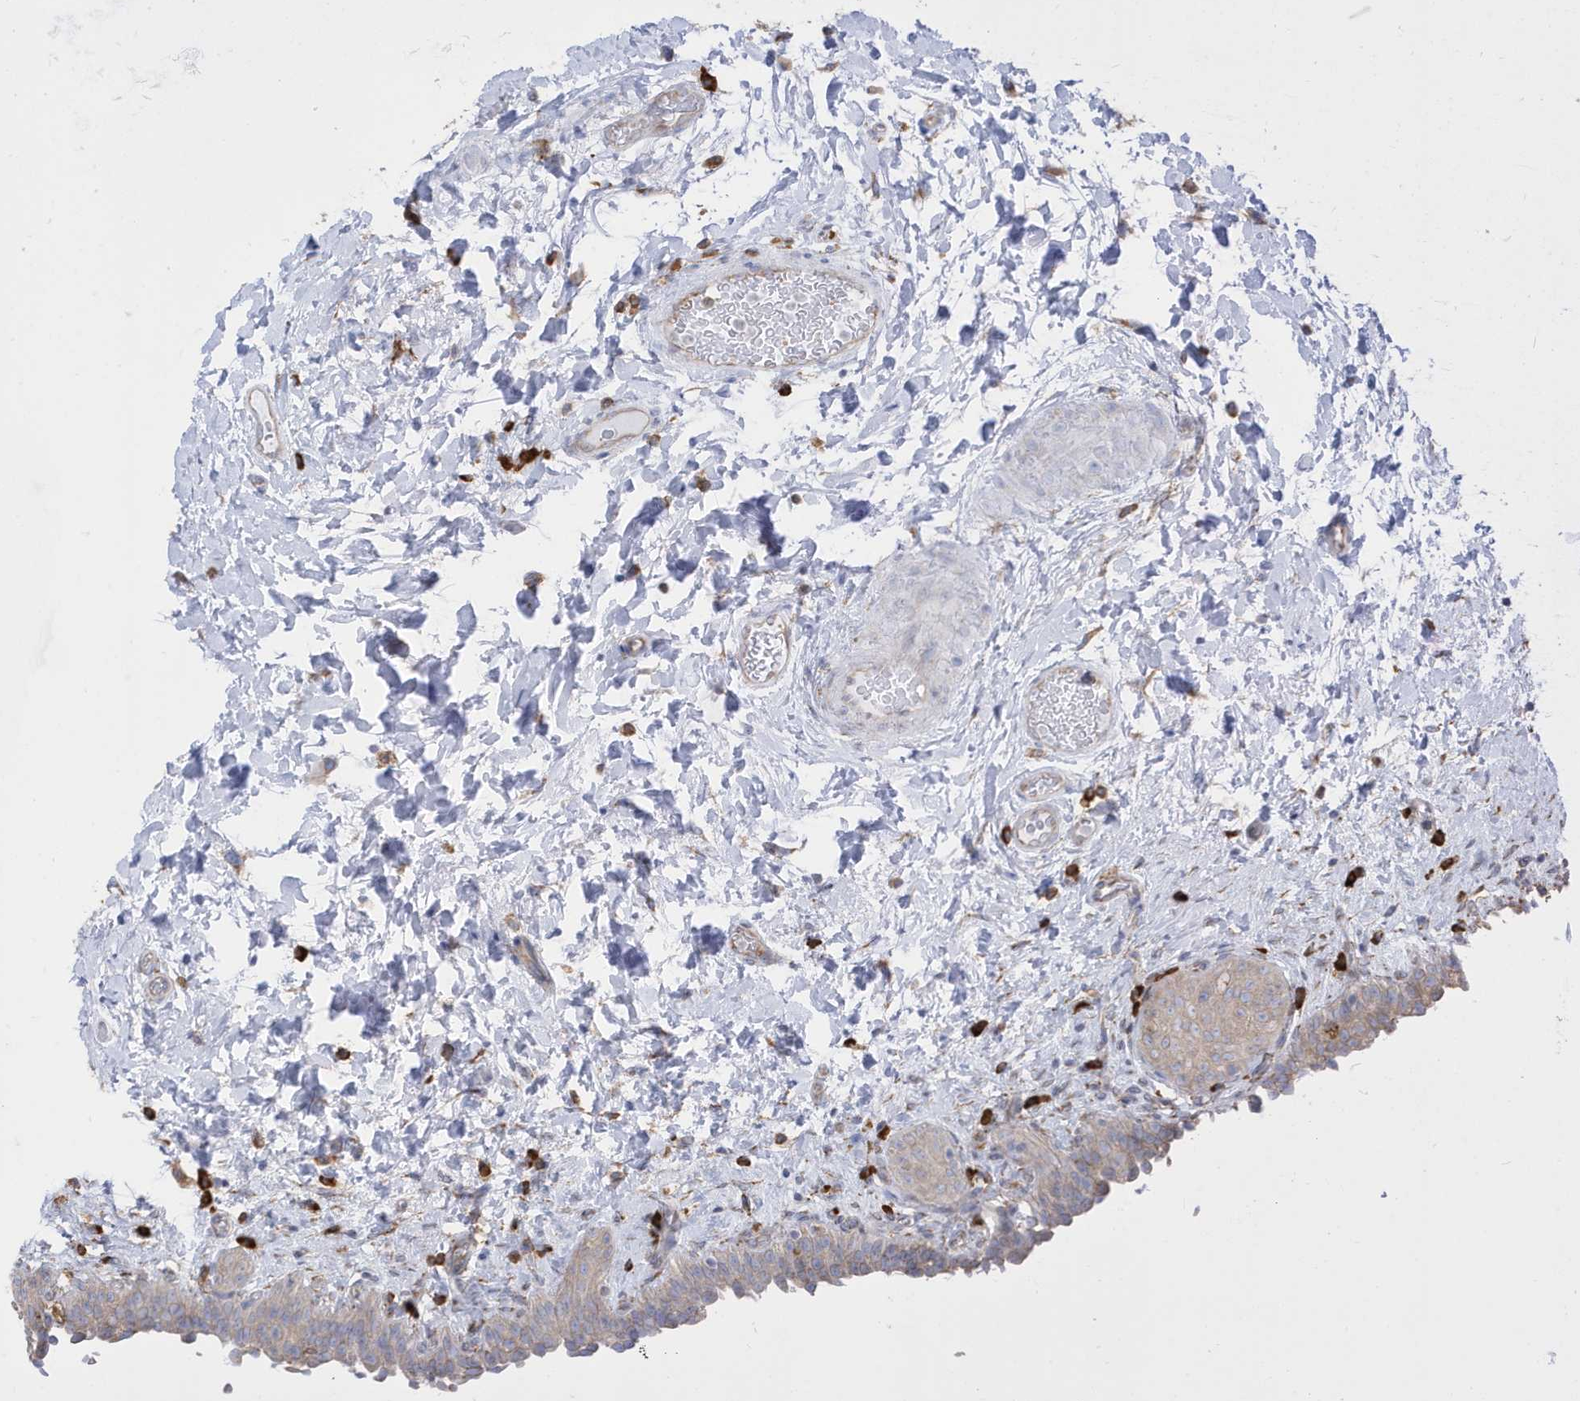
{"staining": {"intensity": "weak", "quantity": "25%-75%", "location": "cytoplasmic/membranous"}, "tissue": "urinary bladder", "cell_type": "Urothelial cells", "image_type": "normal", "snomed": [{"axis": "morphology", "description": "Normal tissue, NOS"}, {"axis": "topography", "description": "Urinary bladder"}], "caption": "Protein staining by immunohistochemistry (IHC) reveals weak cytoplasmic/membranous positivity in approximately 25%-75% of urothelial cells in normal urinary bladder.", "gene": "PDIA6", "patient": {"sex": "male", "age": 83}}